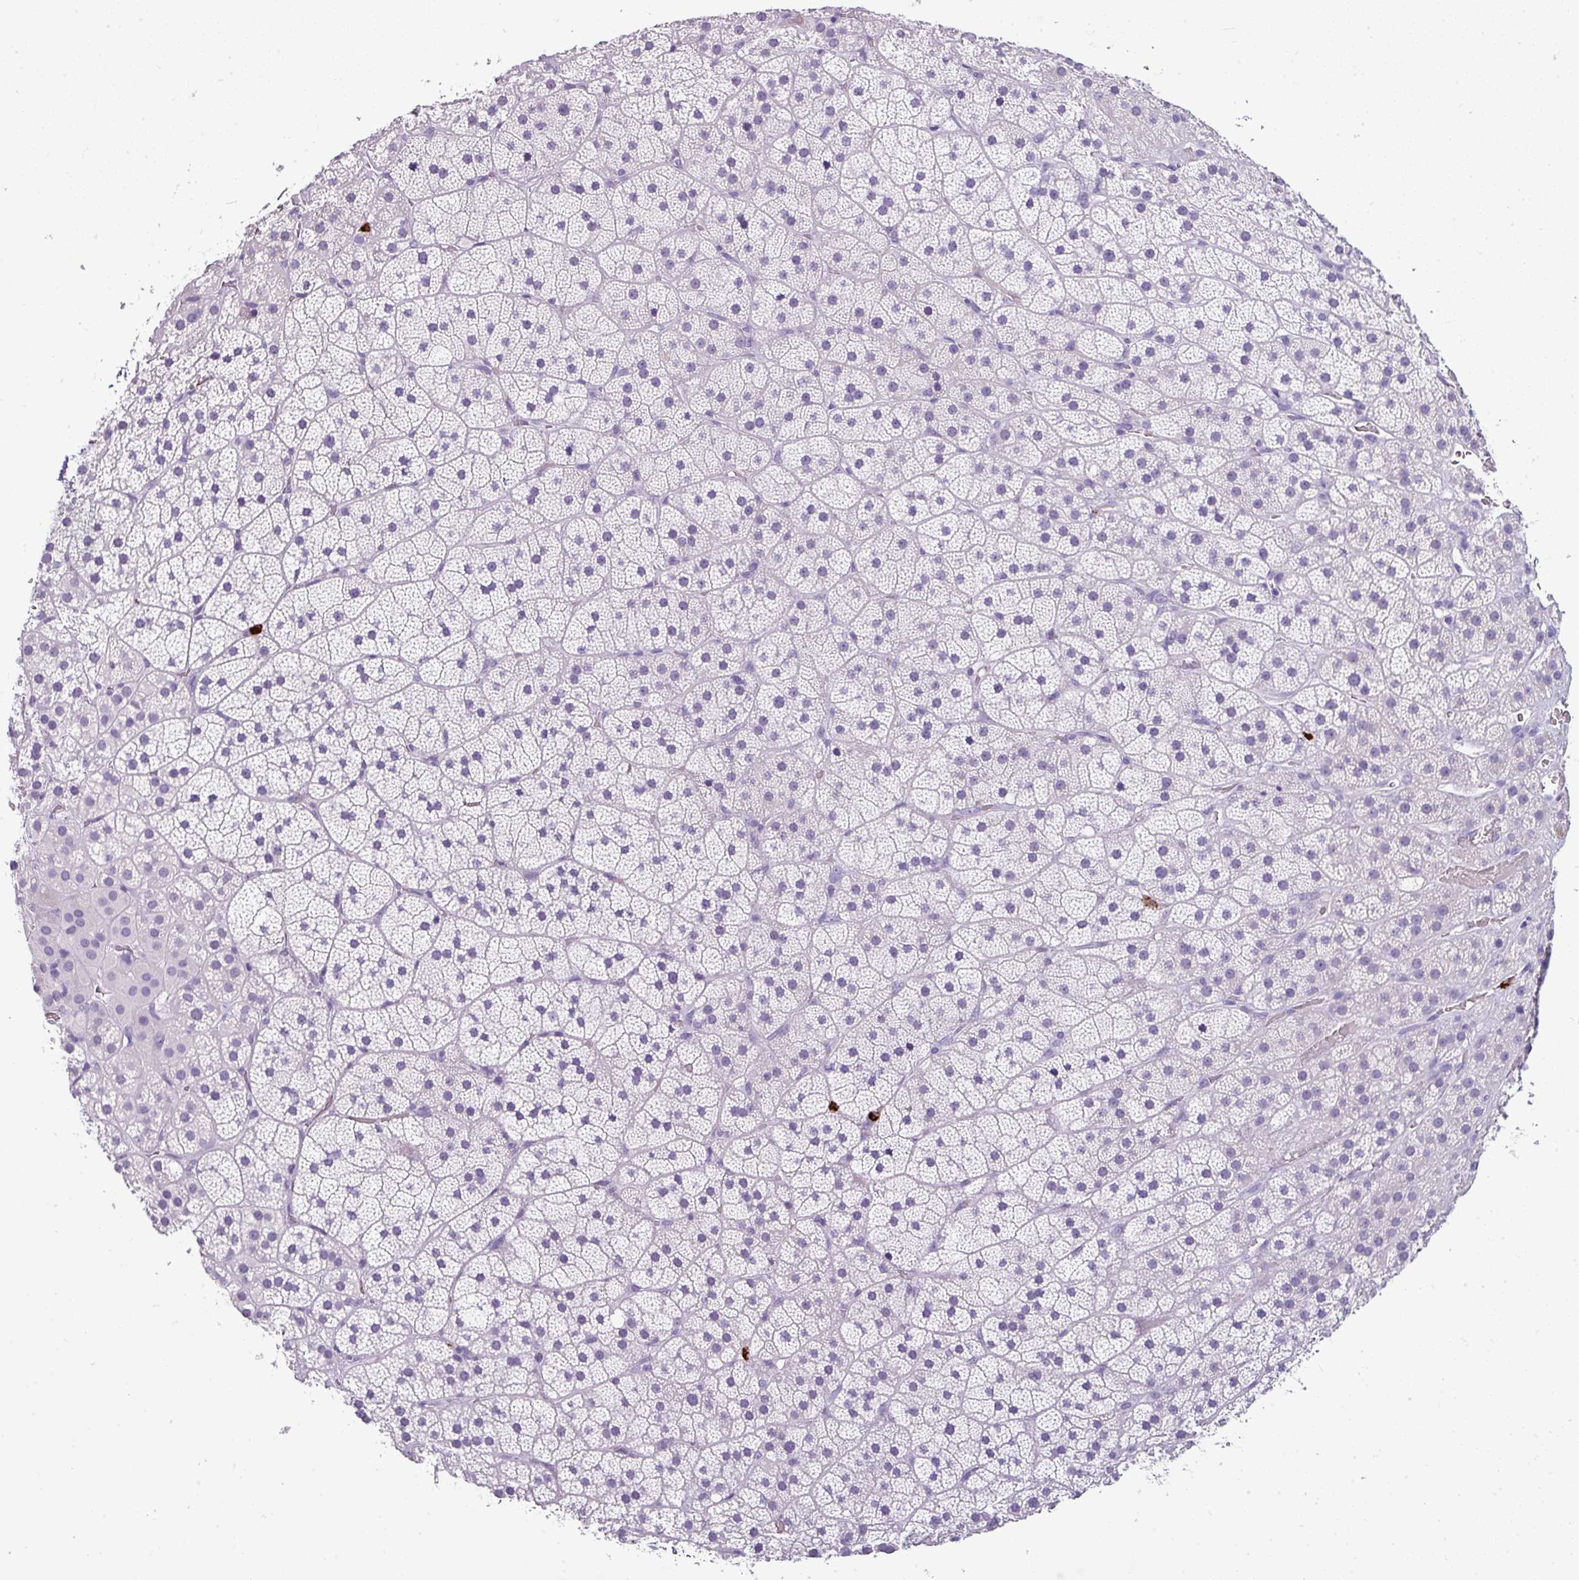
{"staining": {"intensity": "negative", "quantity": "none", "location": "none"}, "tissue": "adrenal gland", "cell_type": "Glandular cells", "image_type": "normal", "snomed": [{"axis": "morphology", "description": "Normal tissue, NOS"}, {"axis": "topography", "description": "Adrenal gland"}], "caption": "This is a micrograph of IHC staining of normal adrenal gland, which shows no positivity in glandular cells.", "gene": "CTSG", "patient": {"sex": "male", "age": 57}}